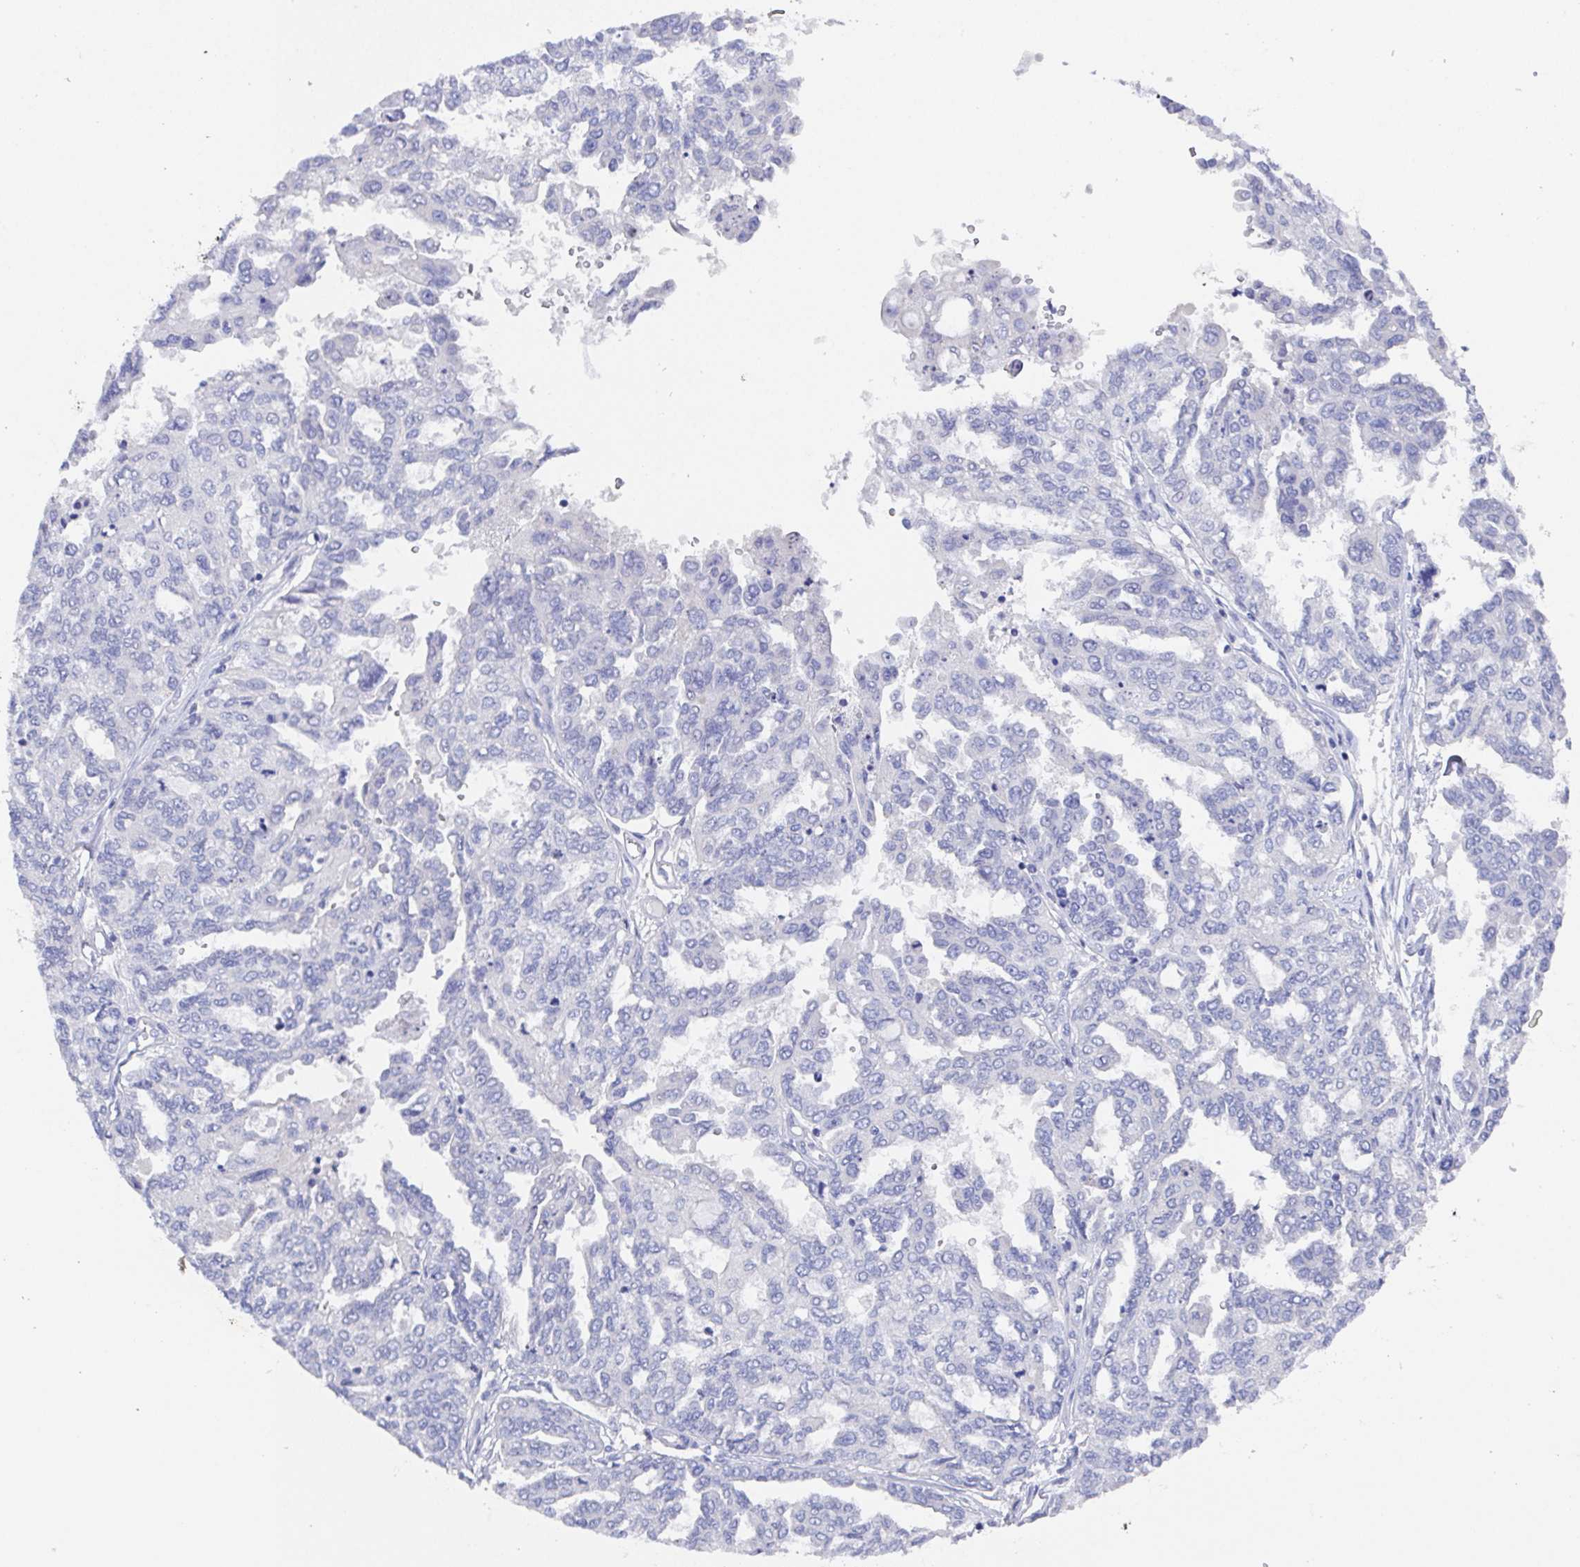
{"staining": {"intensity": "negative", "quantity": "none", "location": "none"}, "tissue": "ovarian cancer", "cell_type": "Tumor cells", "image_type": "cancer", "snomed": [{"axis": "morphology", "description": "Cystadenocarcinoma, serous, NOS"}, {"axis": "topography", "description": "Ovary"}], "caption": "The immunohistochemistry (IHC) image has no significant expression in tumor cells of ovarian cancer (serous cystadenocarcinoma) tissue.", "gene": "SSC4D", "patient": {"sex": "female", "age": 53}}